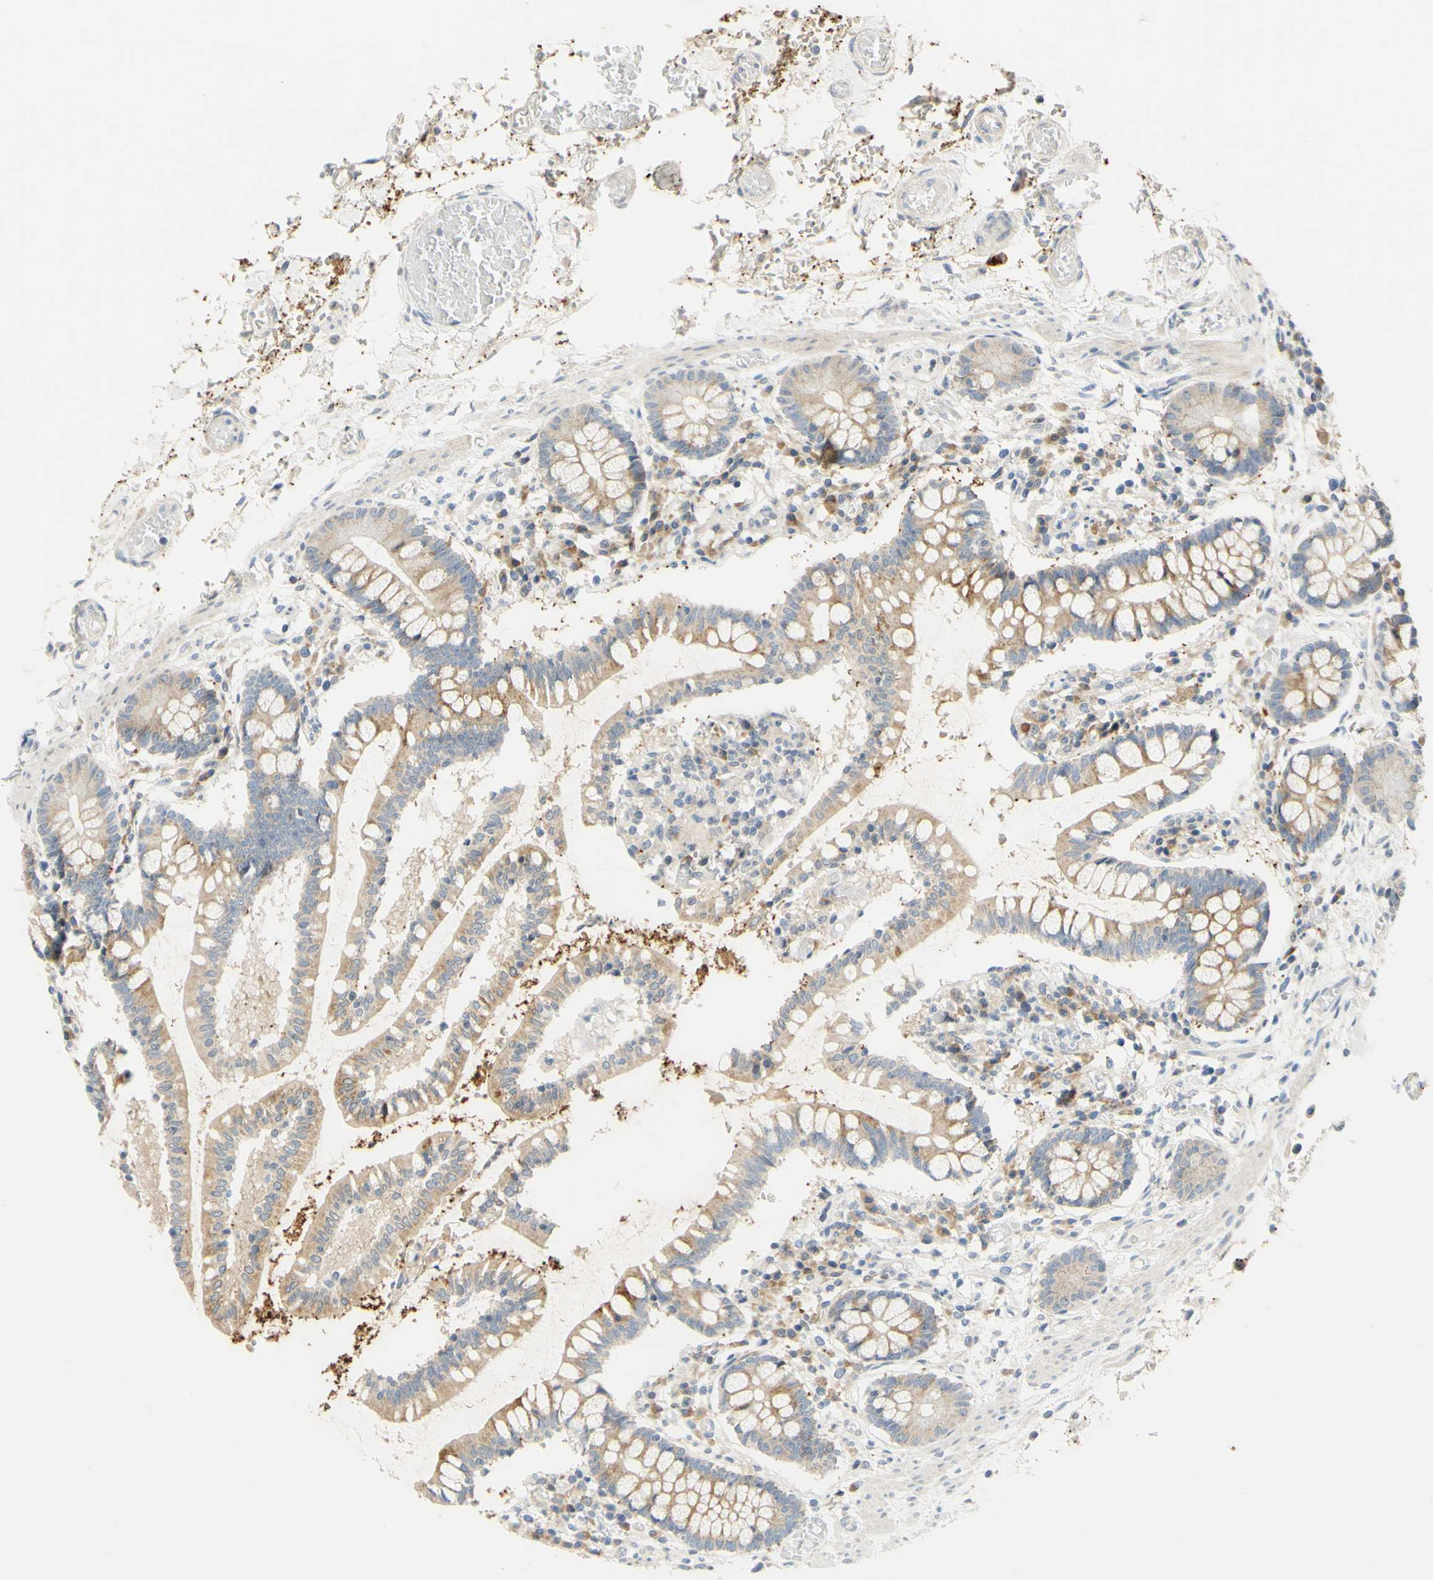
{"staining": {"intensity": "weak", "quantity": ">75%", "location": "cytoplasmic/membranous"}, "tissue": "small intestine", "cell_type": "Glandular cells", "image_type": "normal", "snomed": [{"axis": "morphology", "description": "Normal tissue, NOS"}, {"axis": "topography", "description": "Small intestine"}], "caption": "The immunohistochemical stain highlights weak cytoplasmic/membranous positivity in glandular cells of unremarkable small intestine. (brown staining indicates protein expression, while blue staining denotes nuclei).", "gene": "CCNB2", "patient": {"sex": "female", "age": 61}}